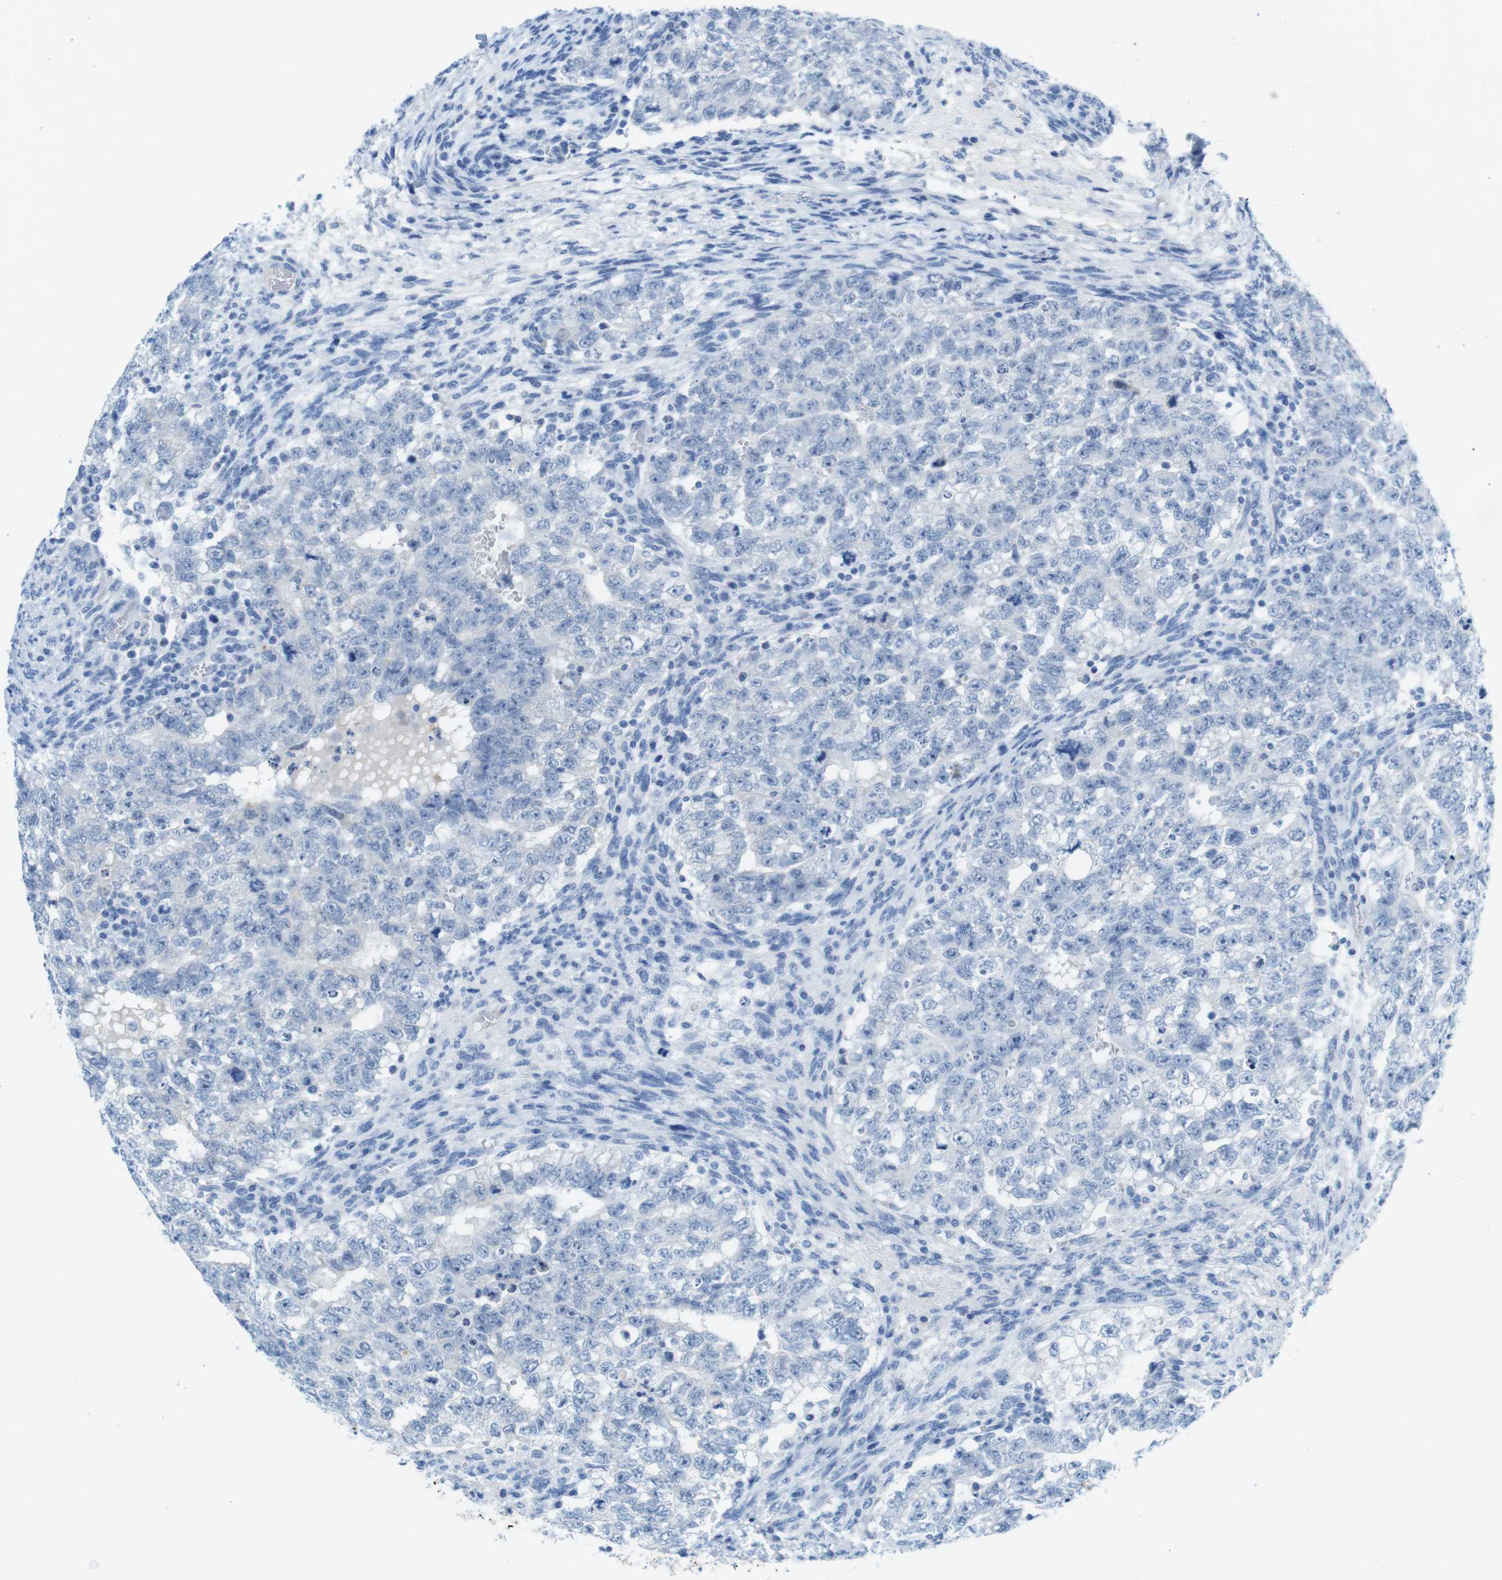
{"staining": {"intensity": "negative", "quantity": "none", "location": "none"}, "tissue": "testis cancer", "cell_type": "Tumor cells", "image_type": "cancer", "snomed": [{"axis": "morphology", "description": "Seminoma, NOS"}, {"axis": "morphology", "description": "Carcinoma, Embryonal, NOS"}, {"axis": "topography", "description": "Testis"}], "caption": "The histopathology image reveals no staining of tumor cells in testis seminoma.", "gene": "GAP43", "patient": {"sex": "male", "age": 38}}